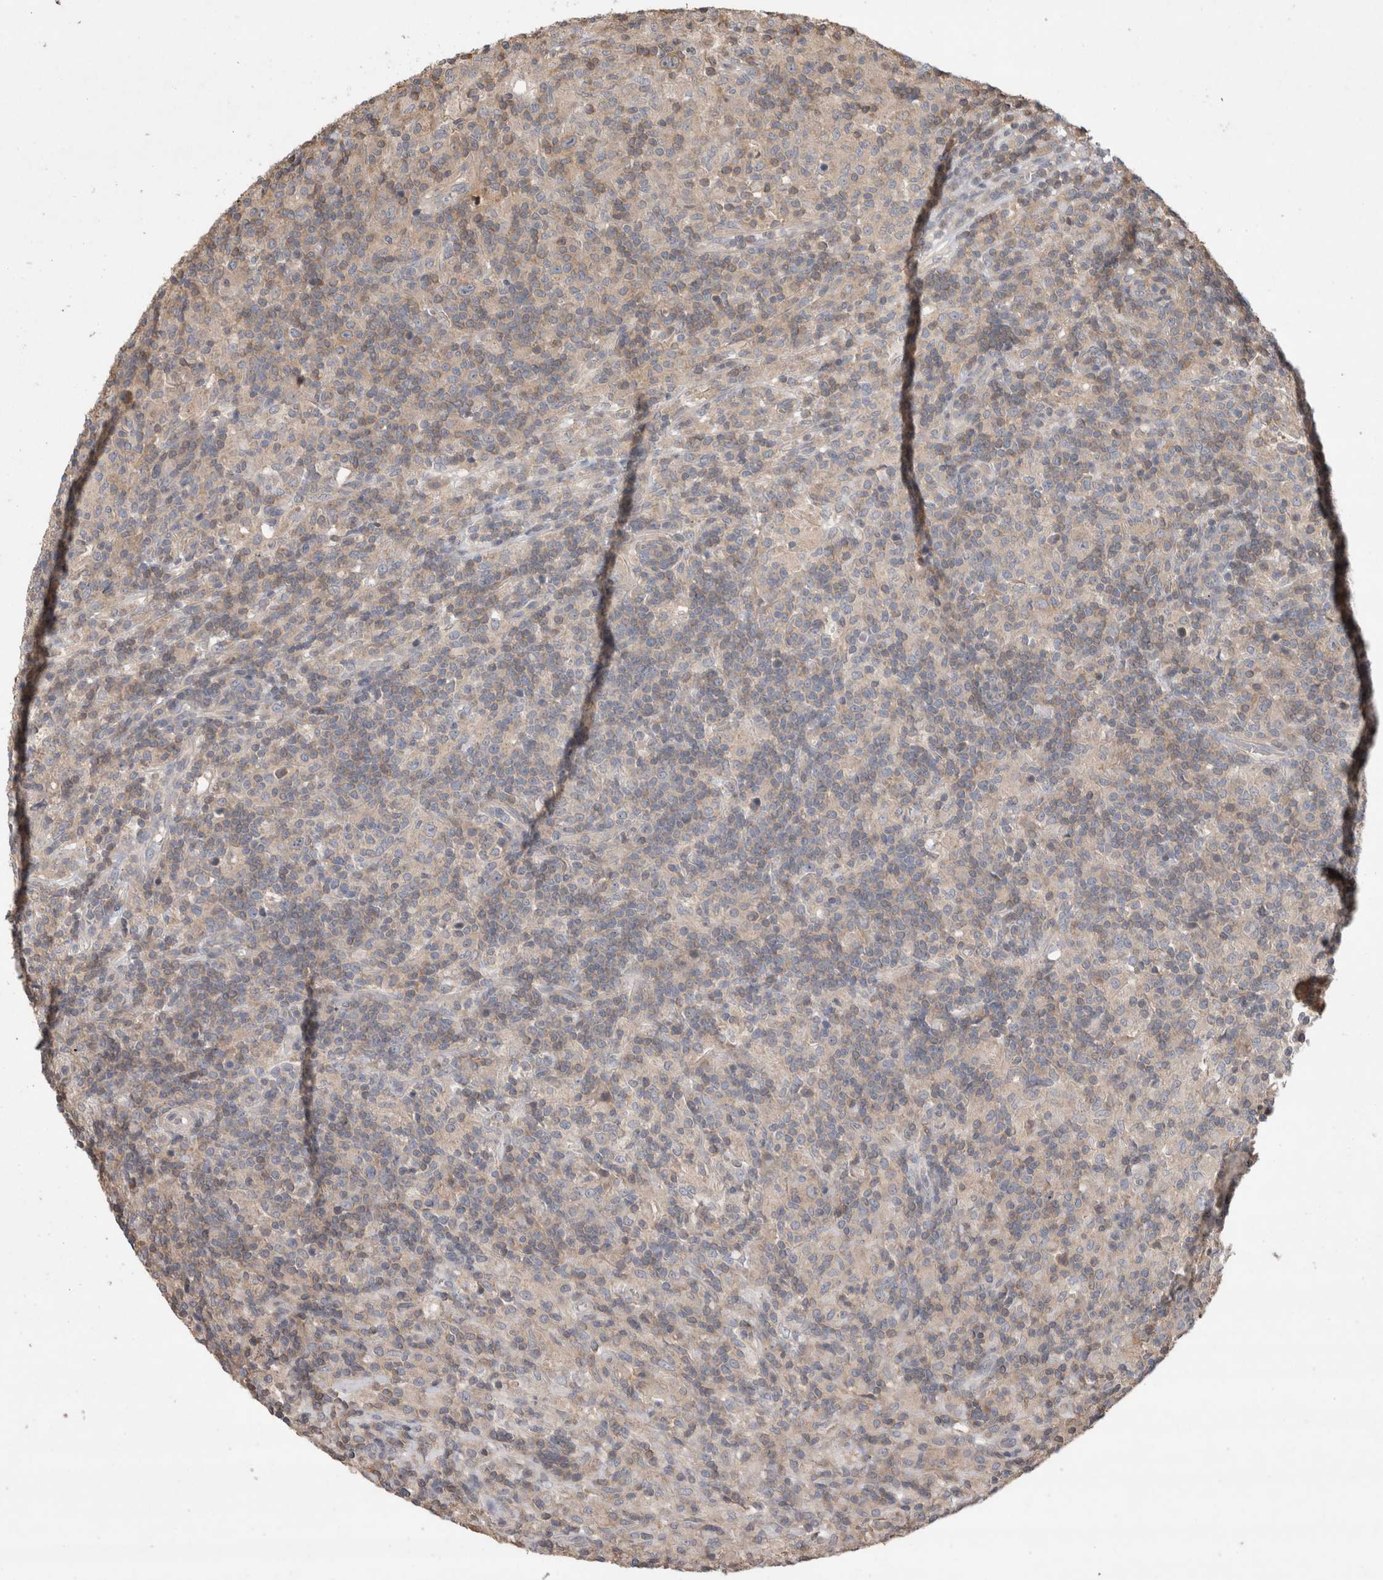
{"staining": {"intensity": "weak", "quantity": "<25%", "location": "cytoplasmic/membranous"}, "tissue": "lymphoma", "cell_type": "Tumor cells", "image_type": "cancer", "snomed": [{"axis": "morphology", "description": "Hodgkin's disease, NOS"}, {"axis": "topography", "description": "Lymph node"}], "caption": "Hodgkin's disease was stained to show a protein in brown. There is no significant staining in tumor cells.", "gene": "TRIM5", "patient": {"sex": "male", "age": 70}}